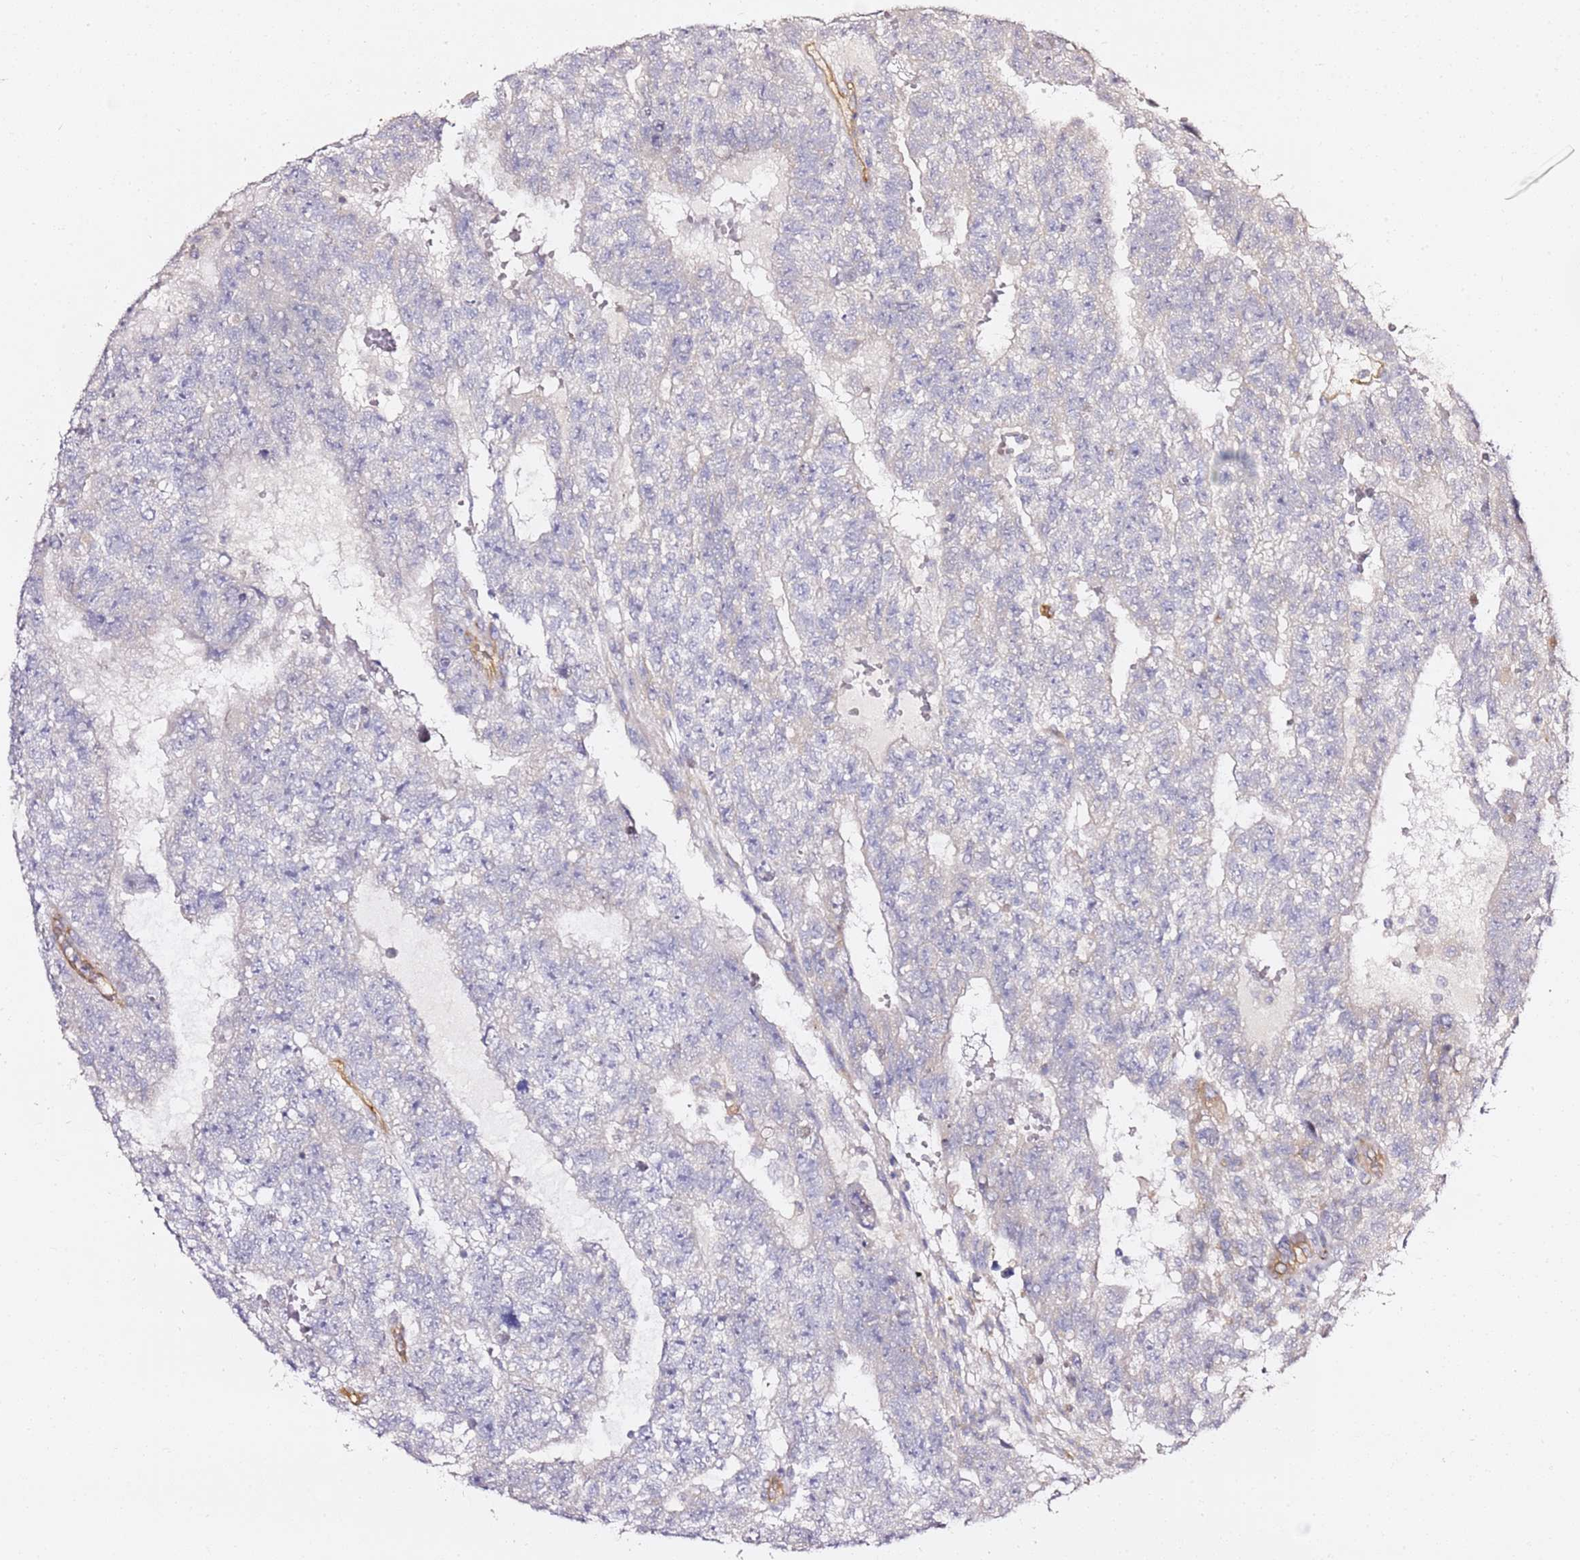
{"staining": {"intensity": "negative", "quantity": "none", "location": "none"}, "tissue": "testis cancer", "cell_type": "Tumor cells", "image_type": "cancer", "snomed": [{"axis": "morphology", "description": "Carcinoma, Embryonal, NOS"}, {"axis": "topography", "description": "Testis"}], "caption": "A micrograph of human testis cancer is negative for staining in tumor cells. (DAB immunohistochemistry visualized using brightfield microscopy, high magnification).", "gene": "KIF7", "patient": {"sex": "male", "age": 26}}